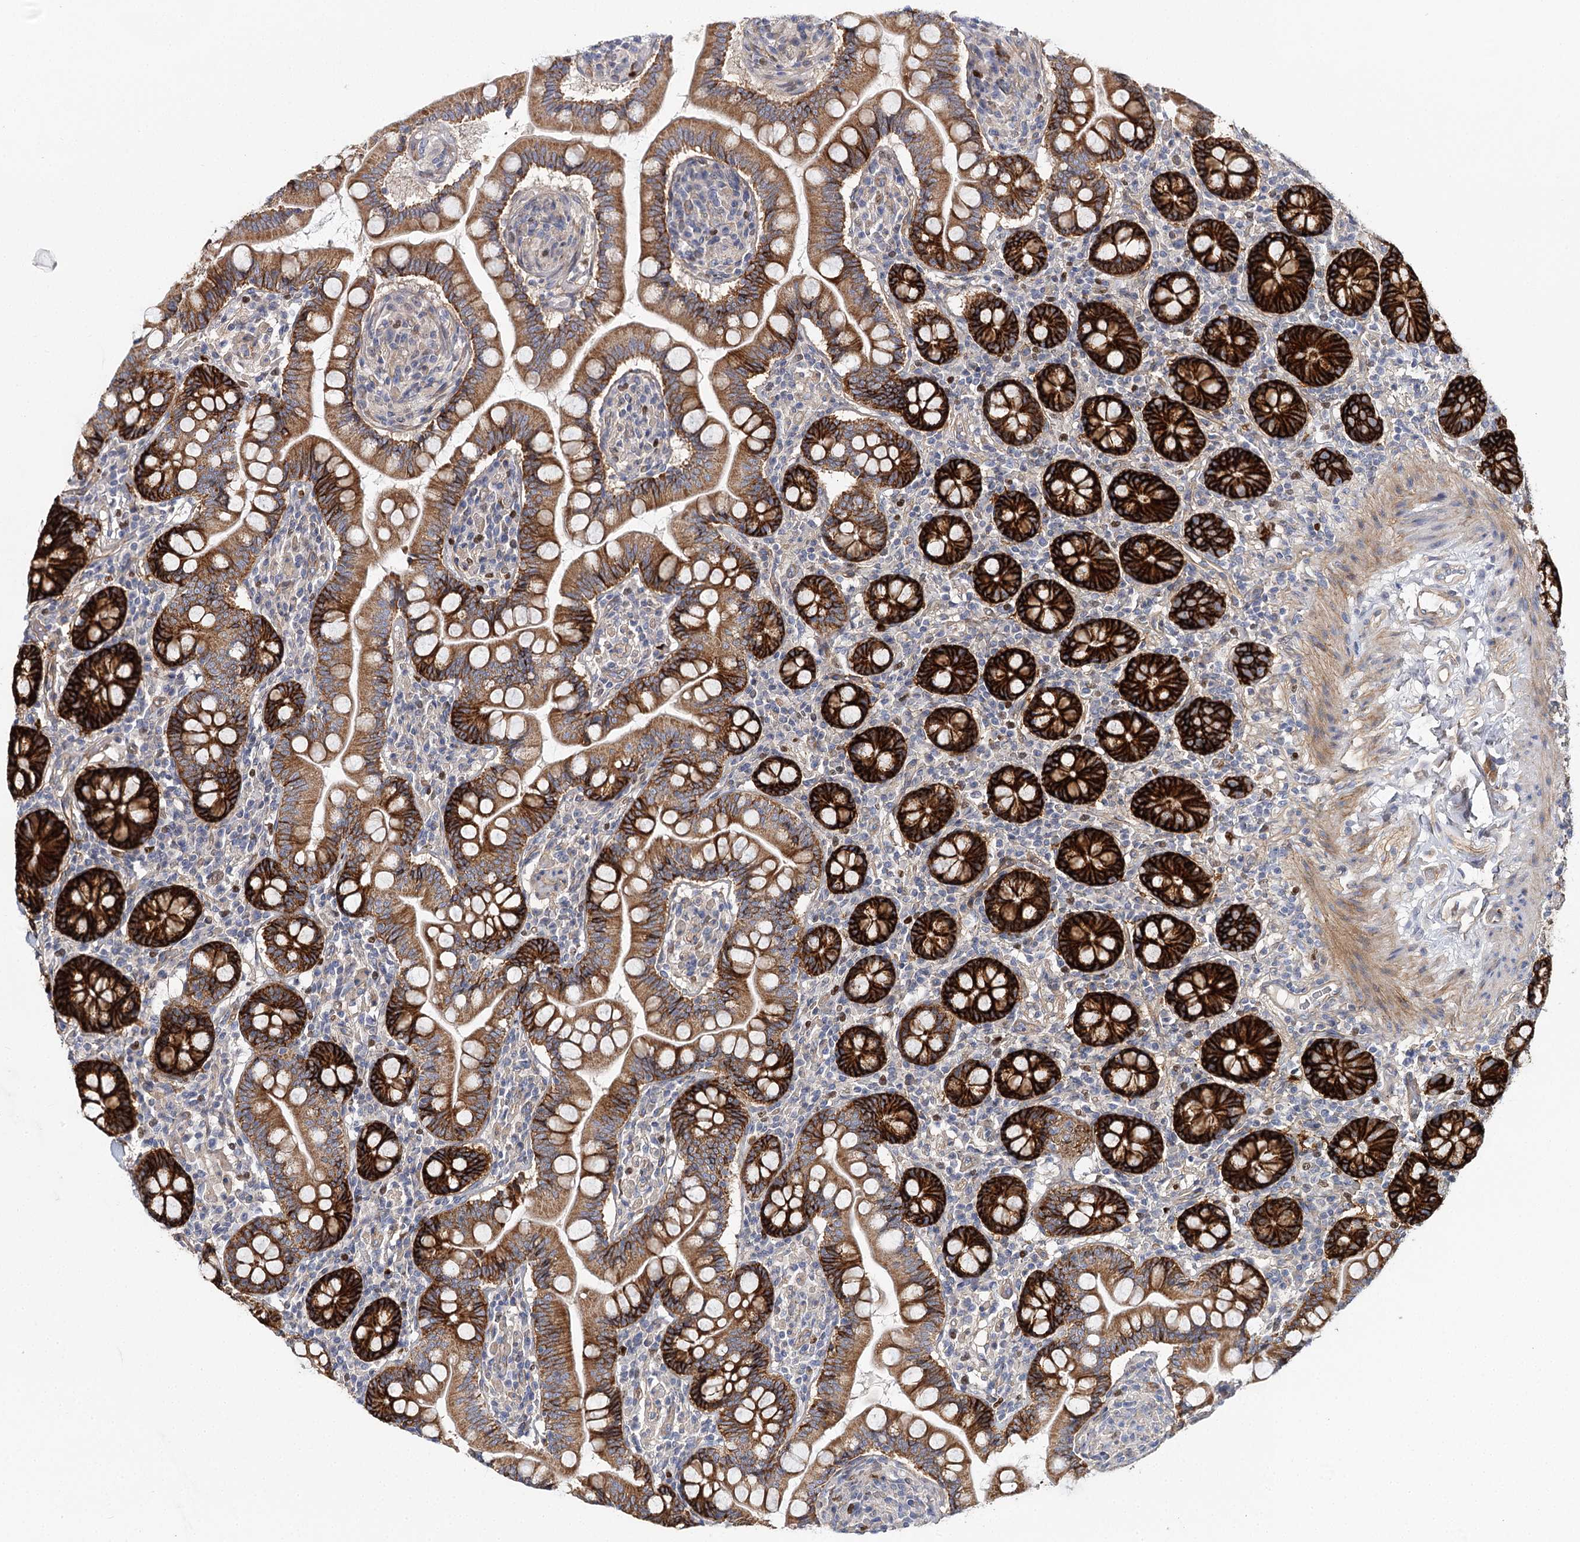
{"staining": {"intensity": "strong", "quantity": ">75%", "location": "cytoplasmic/membranous"}, "tissue": "small intestine", "cell_type": "Glandular cells", "image_type": "normal", "snomed": [{"axis": "morphology", "description": "Normal tissue, NOS"}, {"axis": "topography", "description": "Small intestine"}], "caption": "Immunohistochemistry (DAB) staining of normal small intestine displays strong cytoplasmic/membranous protein positivity in approximately >75% of glandular cells. (DAB IHC with brightfield microscopy, high magnification).", "gene": "C11orf52", "patient": {"sex": "female", "age": 64}}